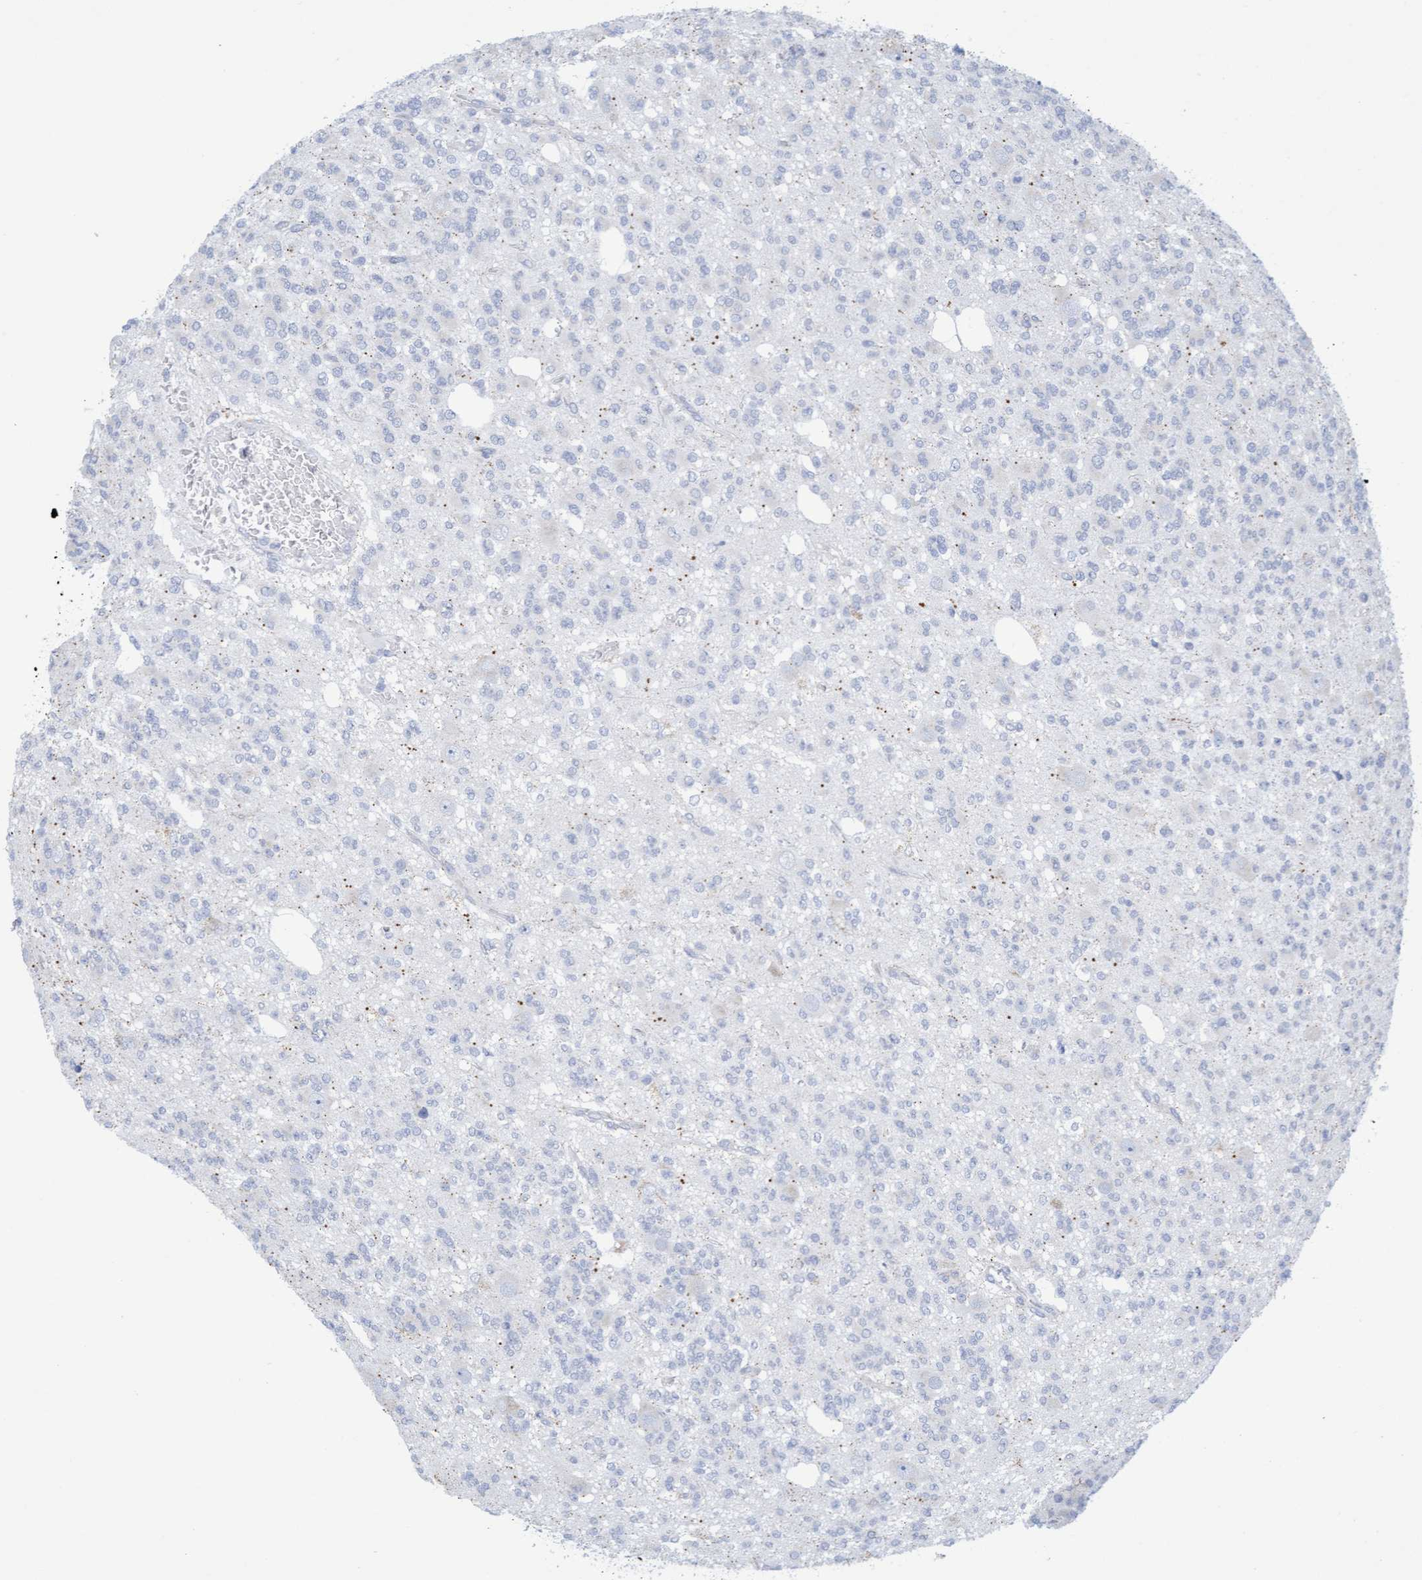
{"staining": {"intensity": "negative", "quantity": "none", "location": "none"}, "tissue": "glioma", "cell_type": "Tumor cells", "image_type": "cancer", "snomed": [{"axis": "morphology", "description": "Glioma, malignant, Low grade"}, {"axis": "topography", "description": "Brain"}], "caption": "High magnification brightfield microscopy of glioma stained with DAB (3,3'-diaminobenzidine) (brown) and counterstained with hematoxylin (blue): tumor cells show no significant positivity.", "gene": "SLC28A3", "patient": {"sex": "male", "age": 38}}